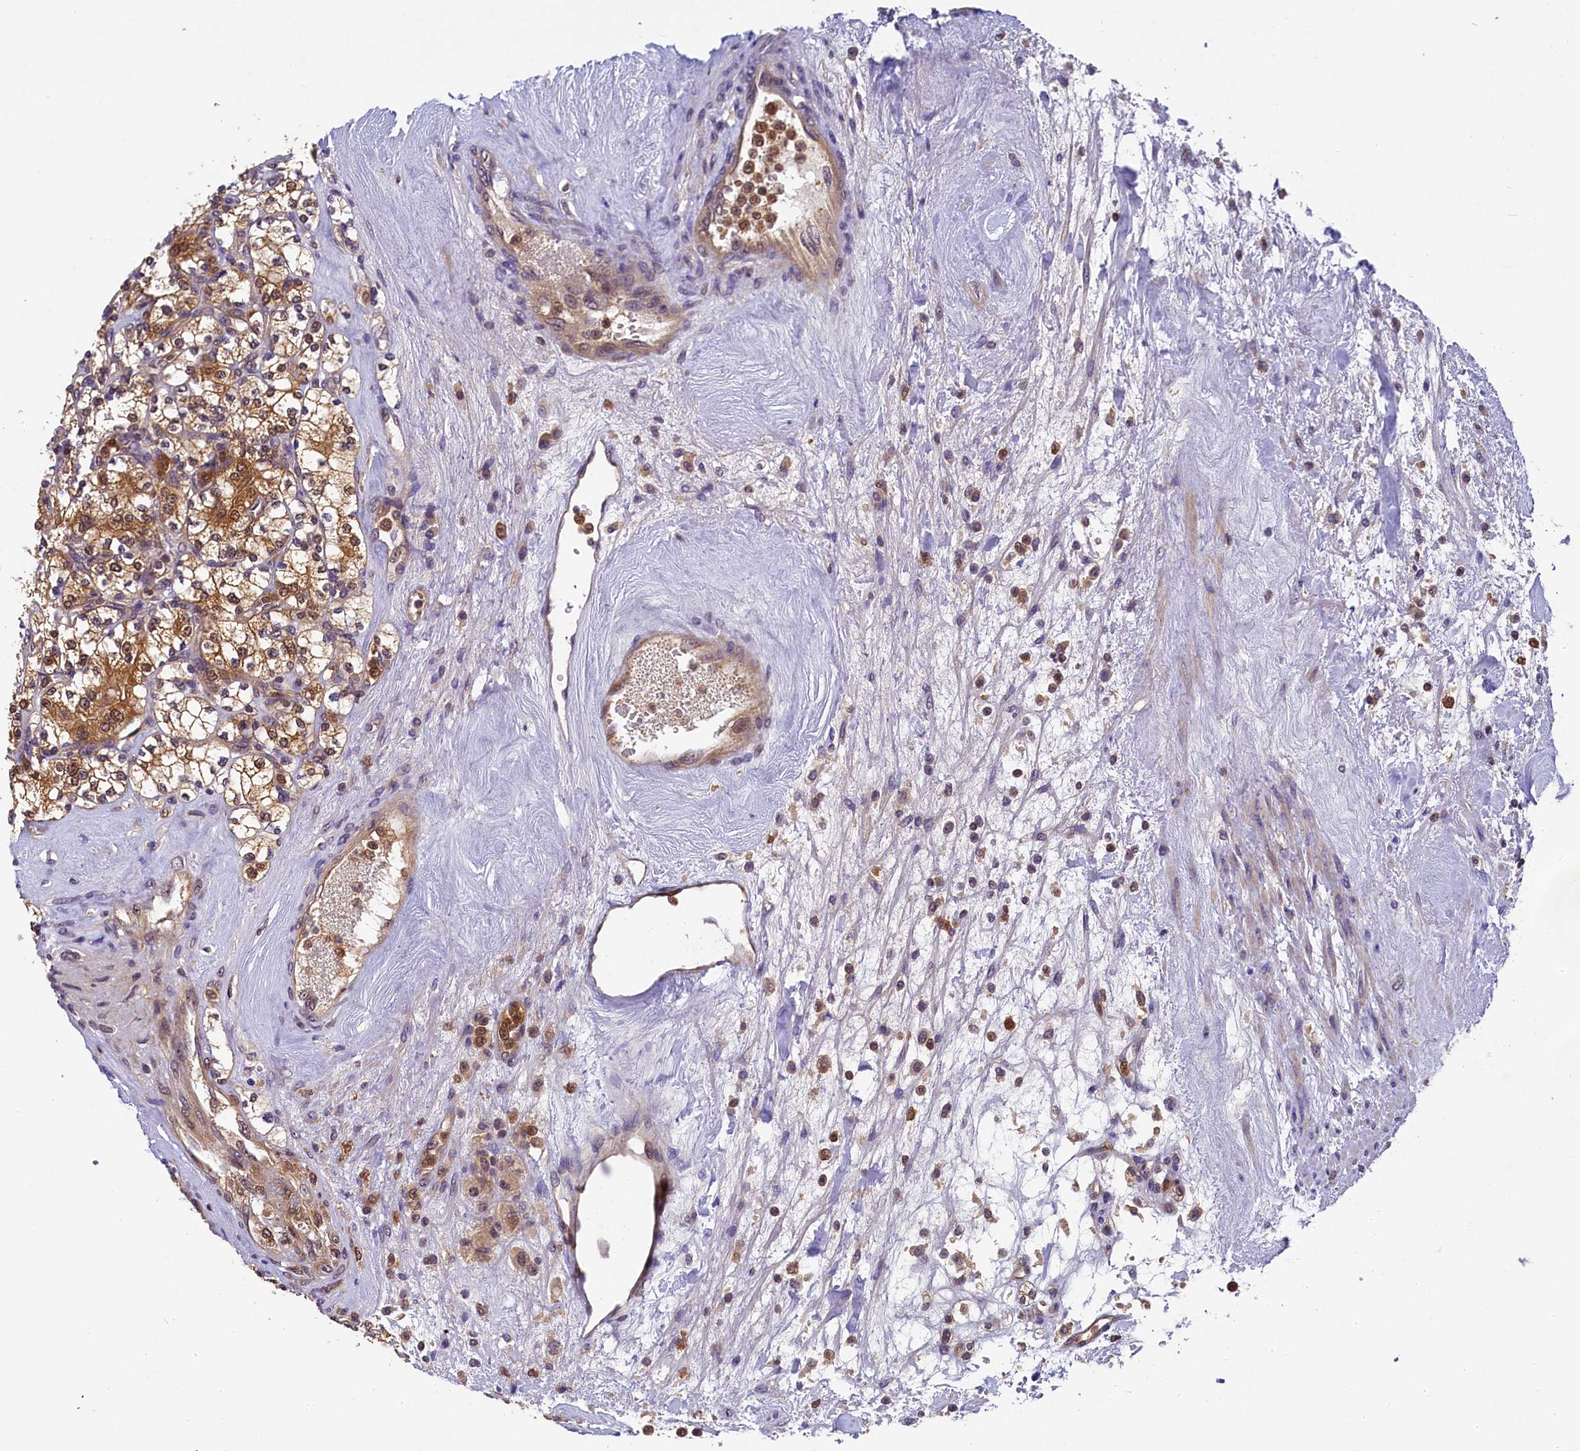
{"staining": {"intensity": "moderate", "quantity": ">75%", "location": "cytoplasmic/membranous,nuclear"}, "tissue": "renal cancer", "cell_type": "Tumor cells", "image_type": "cancer", "snomed": [{"axis": "morphology", "description": "Adenocarcinoma, NOS"}, {"axis": "topography", "description": "Kidney"}], "caption": "Renal adenocarcinoma stained for a protein displays moderate cytoplasmic/membranous and nuclear positivity in tumor cells. The staining was performed using DAB (3,3'-diaminobenzidine), with brown indicating positive protein expression. Nuclei are stained blue with hematoxylin.", "gene": "EIF6", "patient": {"sex": "male", "age": 77}}